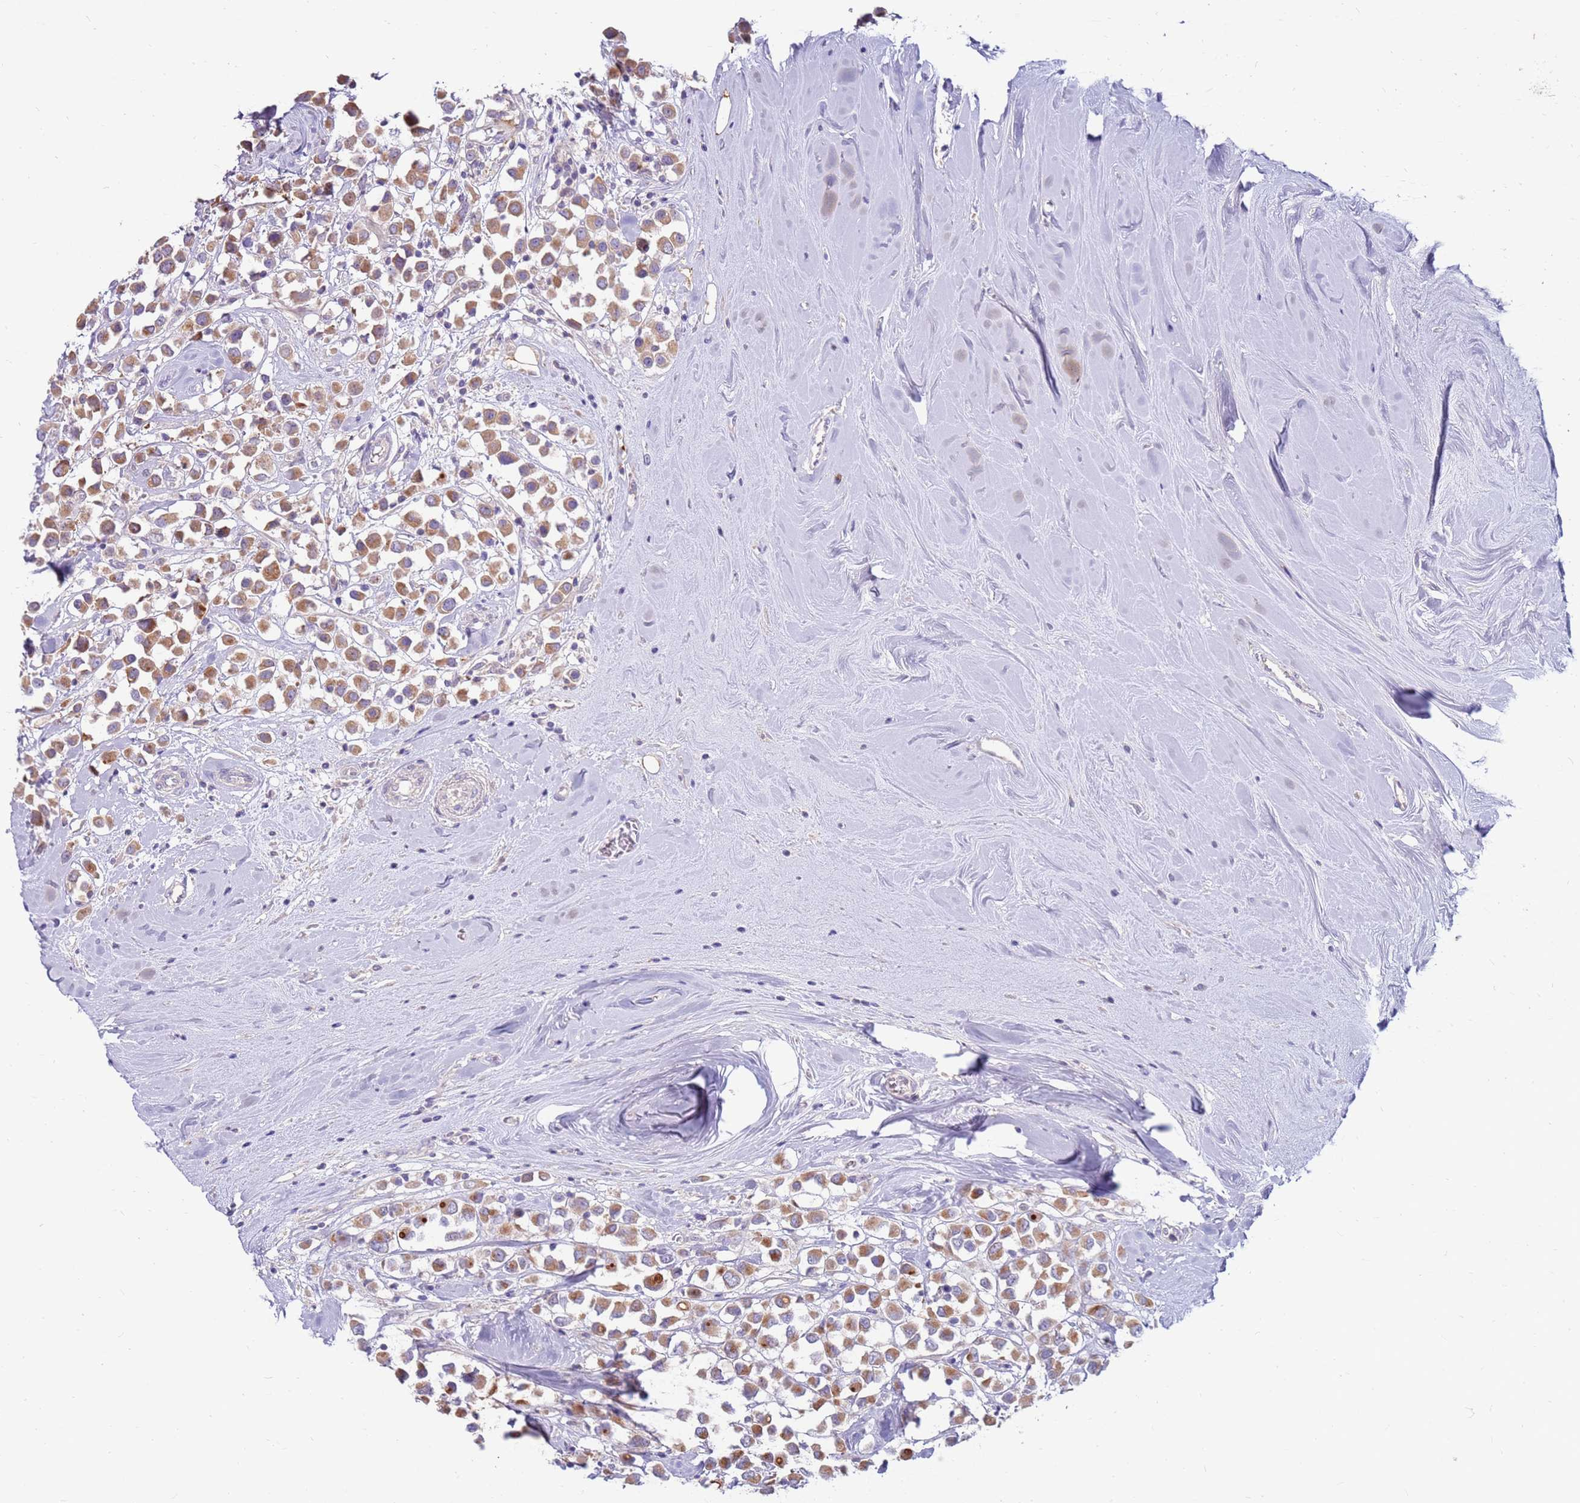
{"staining": {"intensity": "moderate", "quantity": ">75%", "location": "cytoplasmic/membranous"}, "tissue": "breast cancer", "cell_type": "Tumor cells", "image_type": "cancer", "snomed": [{"axis": "morphology", "description": "Duct carcinoma"}, {"axis": "topography", "description": "Breast"}], "caption": "Immunohistochemistry (IHC) (DAB) staining of infiltrating ductal carcinoma (breast) reveals moderate cytoplasmic/membranous protein staining in approximately >75% of tumor cells. (DAB (3,3'-diaminobenzidine) IHC with brightfield microscopy, high magnification).", "gene": "SLC44A4", "patient": {"sex": "female", "age": 61}}